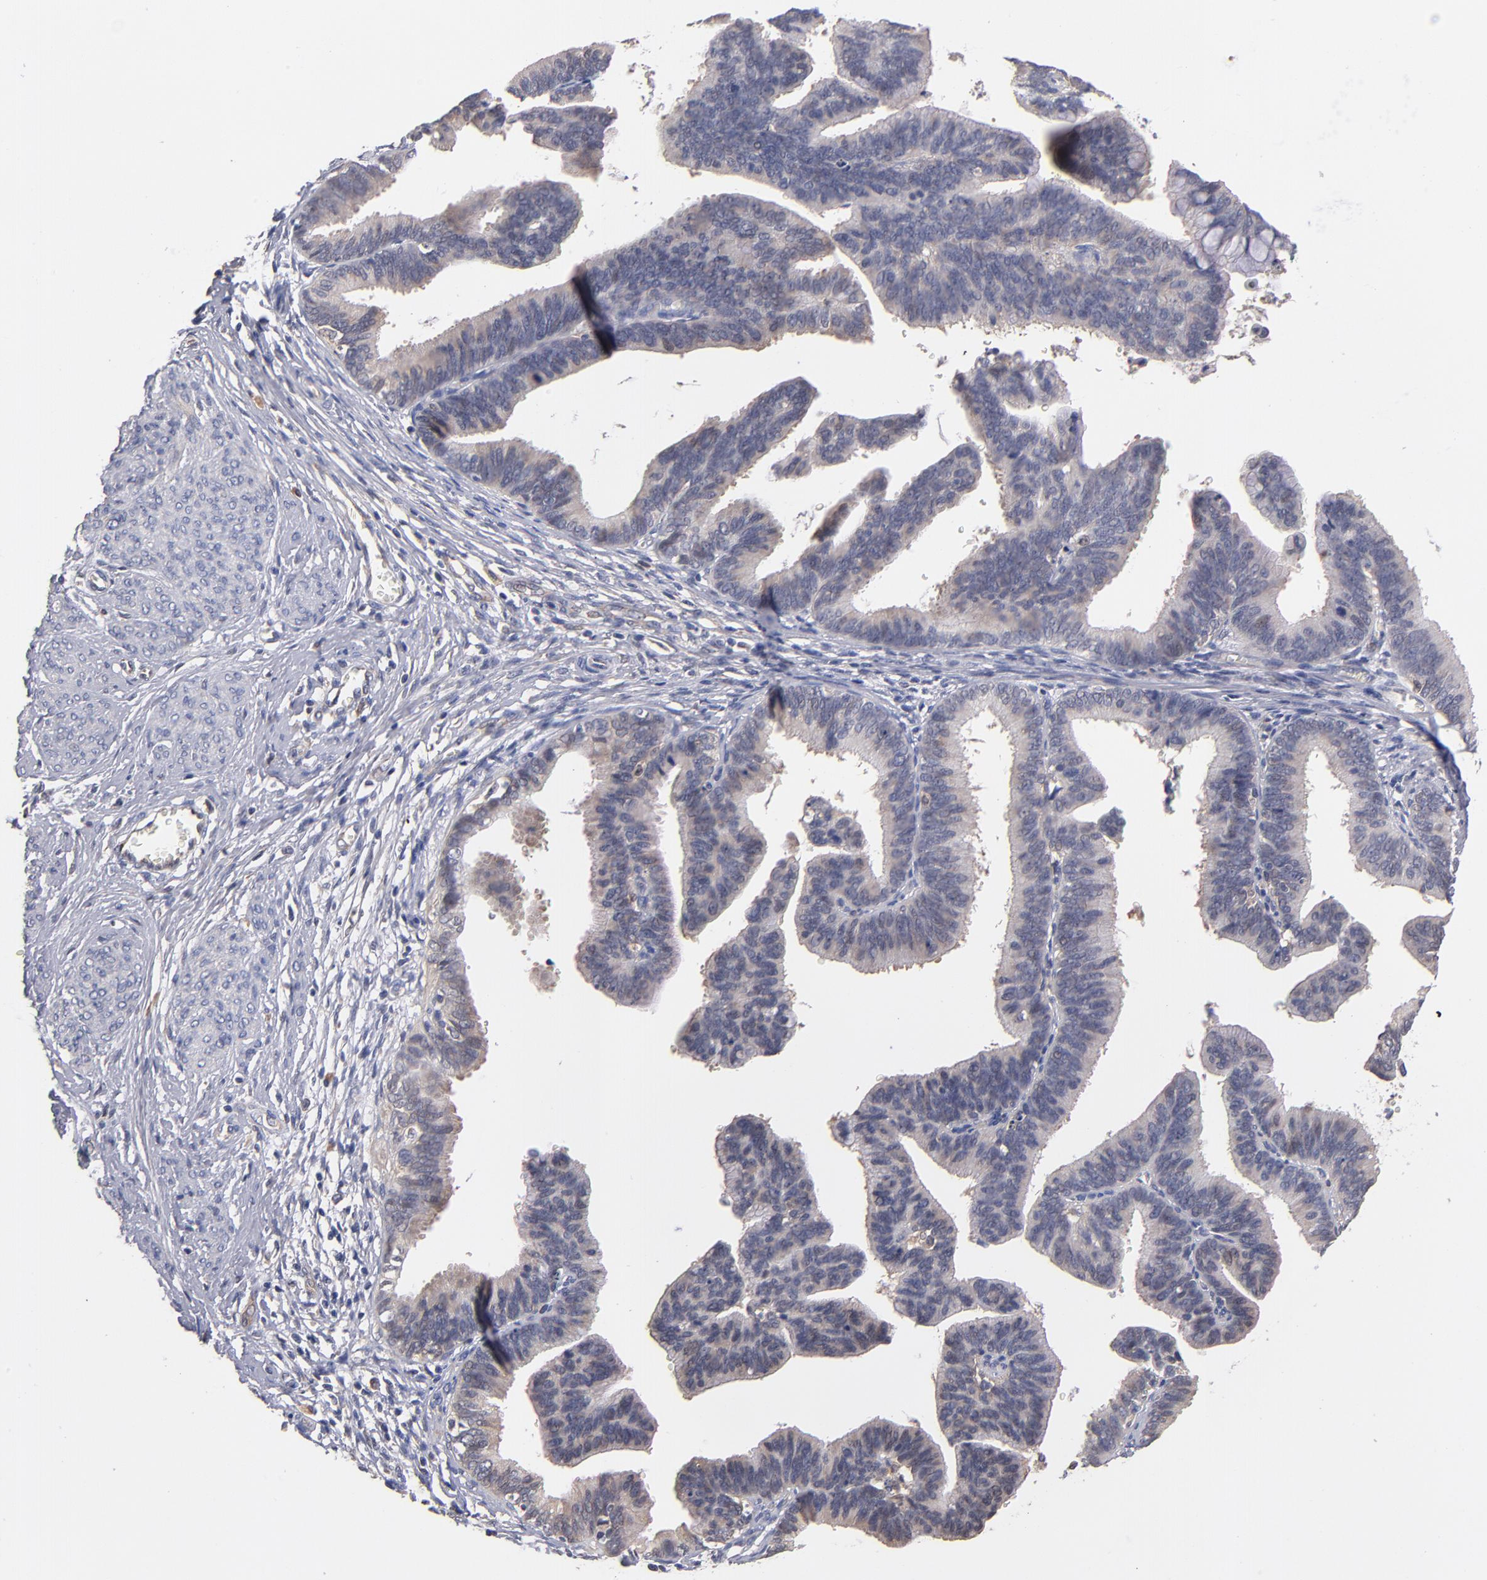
{"staining": {"intensity": "negative", "quantity": "none", "location": "none"}, "tissue": "cervical cancer", "cell_type": "Tumor cells", "image_type": "cancer", "snomed": [{"axis": "morphology", "description": "Adenocarcinoma, NOS"}, {"axis": "topography", "description": "Cervix"}], "caption": "DAB immunohistochemical staining of cervical cancer demonstrates no significant expression in tumor cells. Brightfield microscopy of immunohistochemistry stained with DAB (brown) and hematoxylin (blue), captured at high magnification.", "gene": "GMFG", "patient": {"sex": "female", "age": 47}}